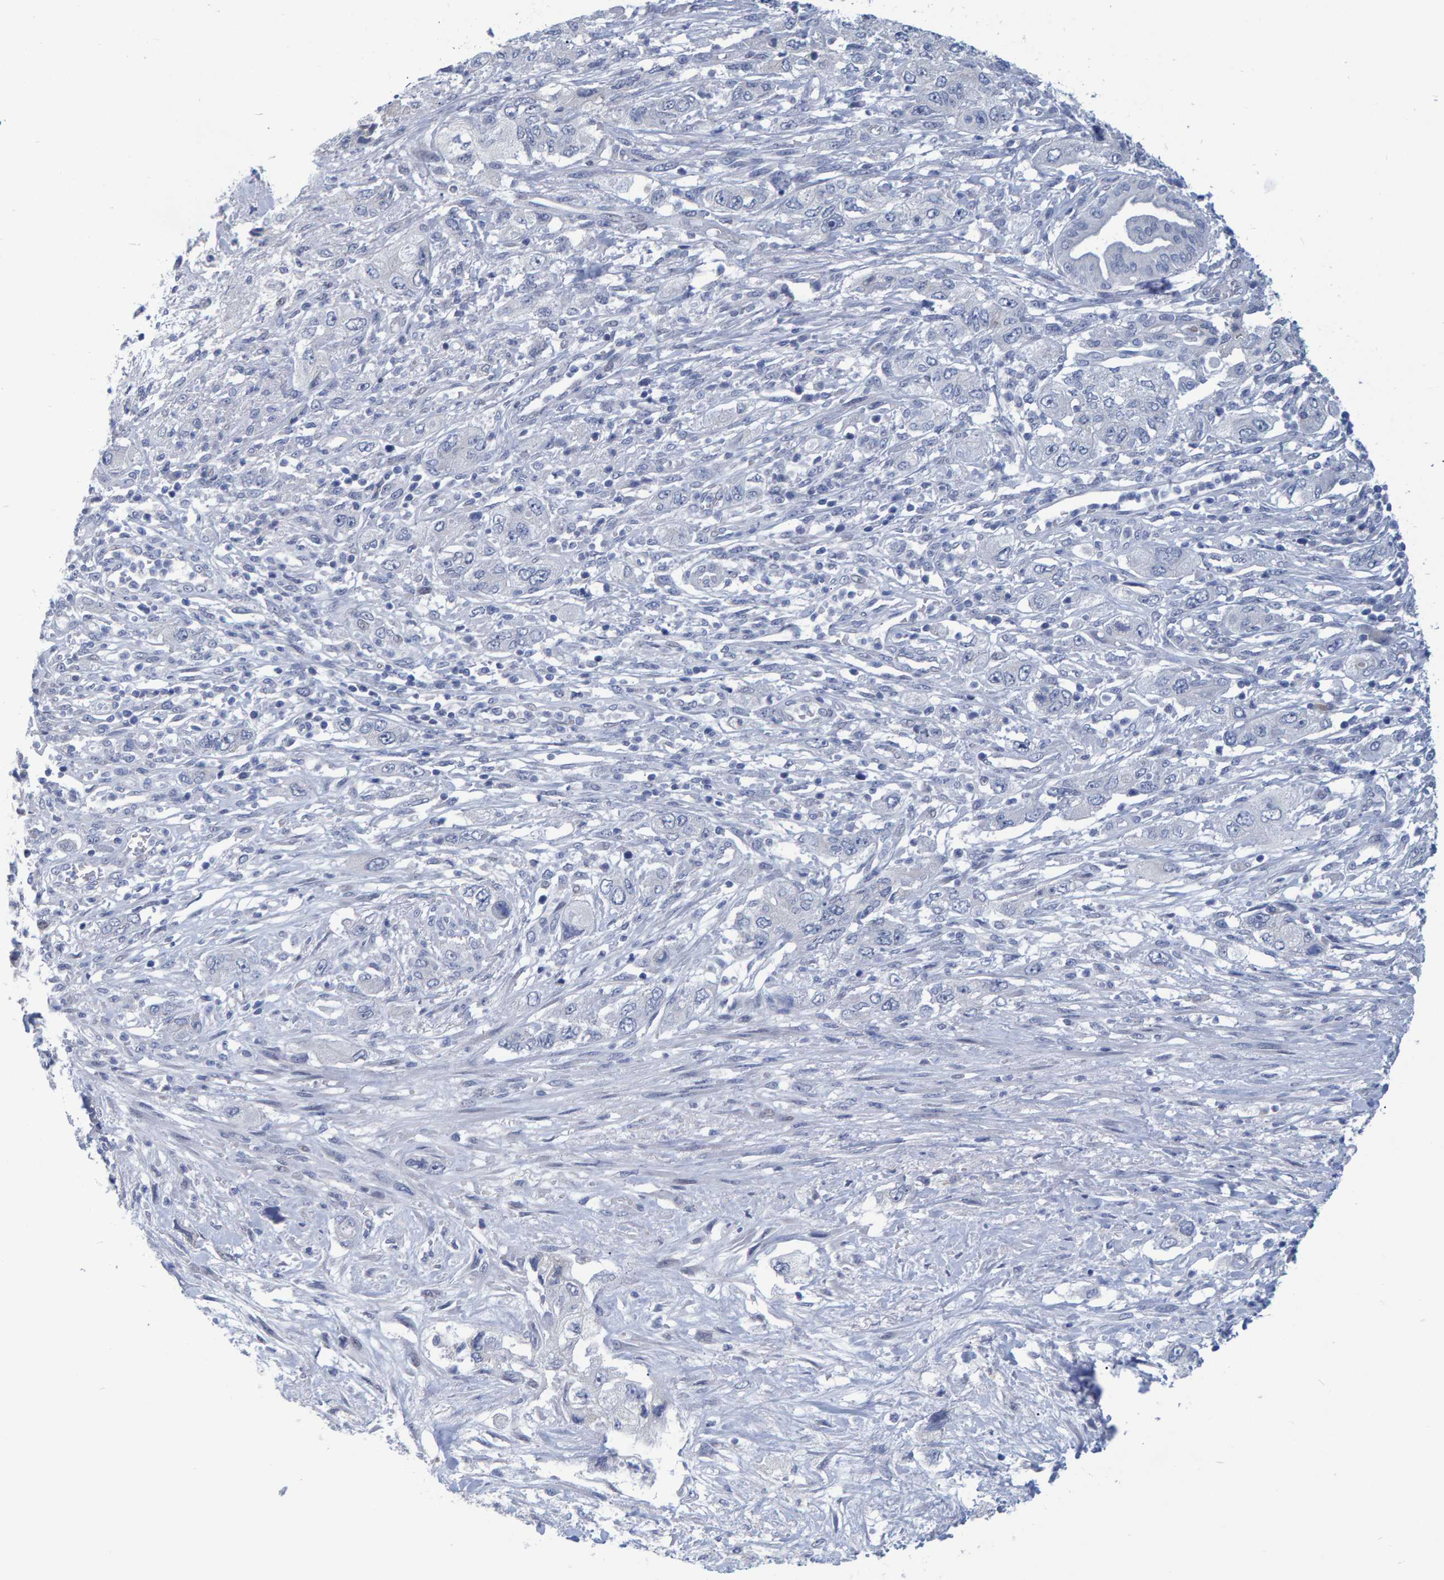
{"staining": {"intensity": "negative", "quantity": "none", "location": "none"}, "tissue": "pancreatic cancer", "cell_type": "Tumor cells", "image_type": "cancer", "snomed": [{"axis": "morphology", "description": "Adenocarcinoma, NOS"}, {"axis": "topography", "description": "Pancreas"}], "caption": "This is an immunohistochemistry (IHC) histopathology image of pancreatic cancer. There is no staining in tumor cells.", "gene": "PROCA1", "patient": {"sex": "female", "age": 73}}